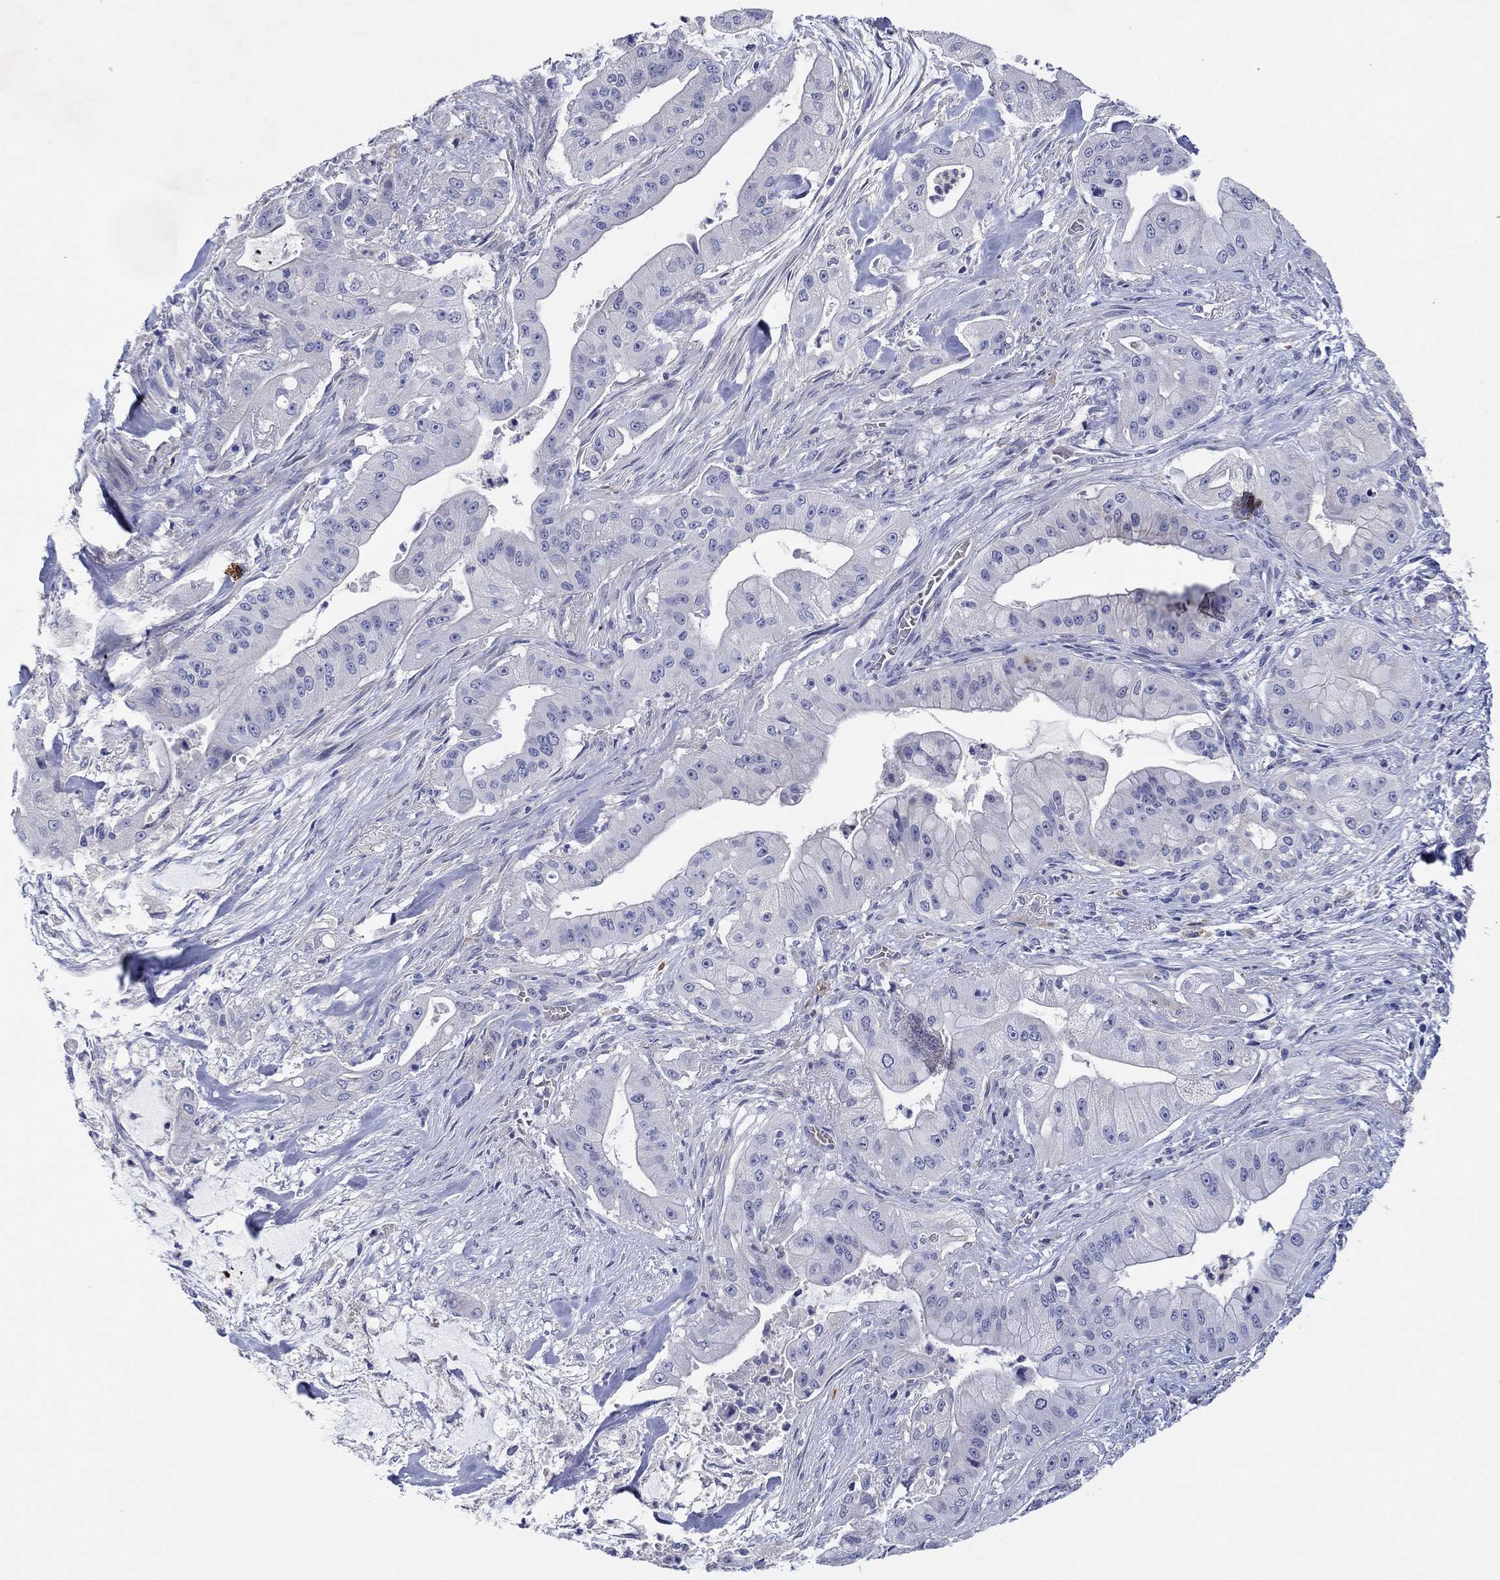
{"staining": {"intensity": "negative", "quantity": "none", "location": "none"}, "tissue": "pancreatic cancer", "cell_type": "Tumor cells", "image_type": "cancer", "snomed": [{"axis": "morphology", "description": "Normal tissue, NOS"}, {"axis": "morphology", "description": "Inflammation, NOS"}, {"axis": "morphology", "description": "Adenocarcinoma, NOS"}, {"axis": "topography", "description": "Pancreas"}], "caption": "The IHC micrograph has no significant expression in tumor cells of adenocarcinoma (pancreatic) tissue.", "gene": "HDC", "patient": {"sex": "male", "age": 57}}